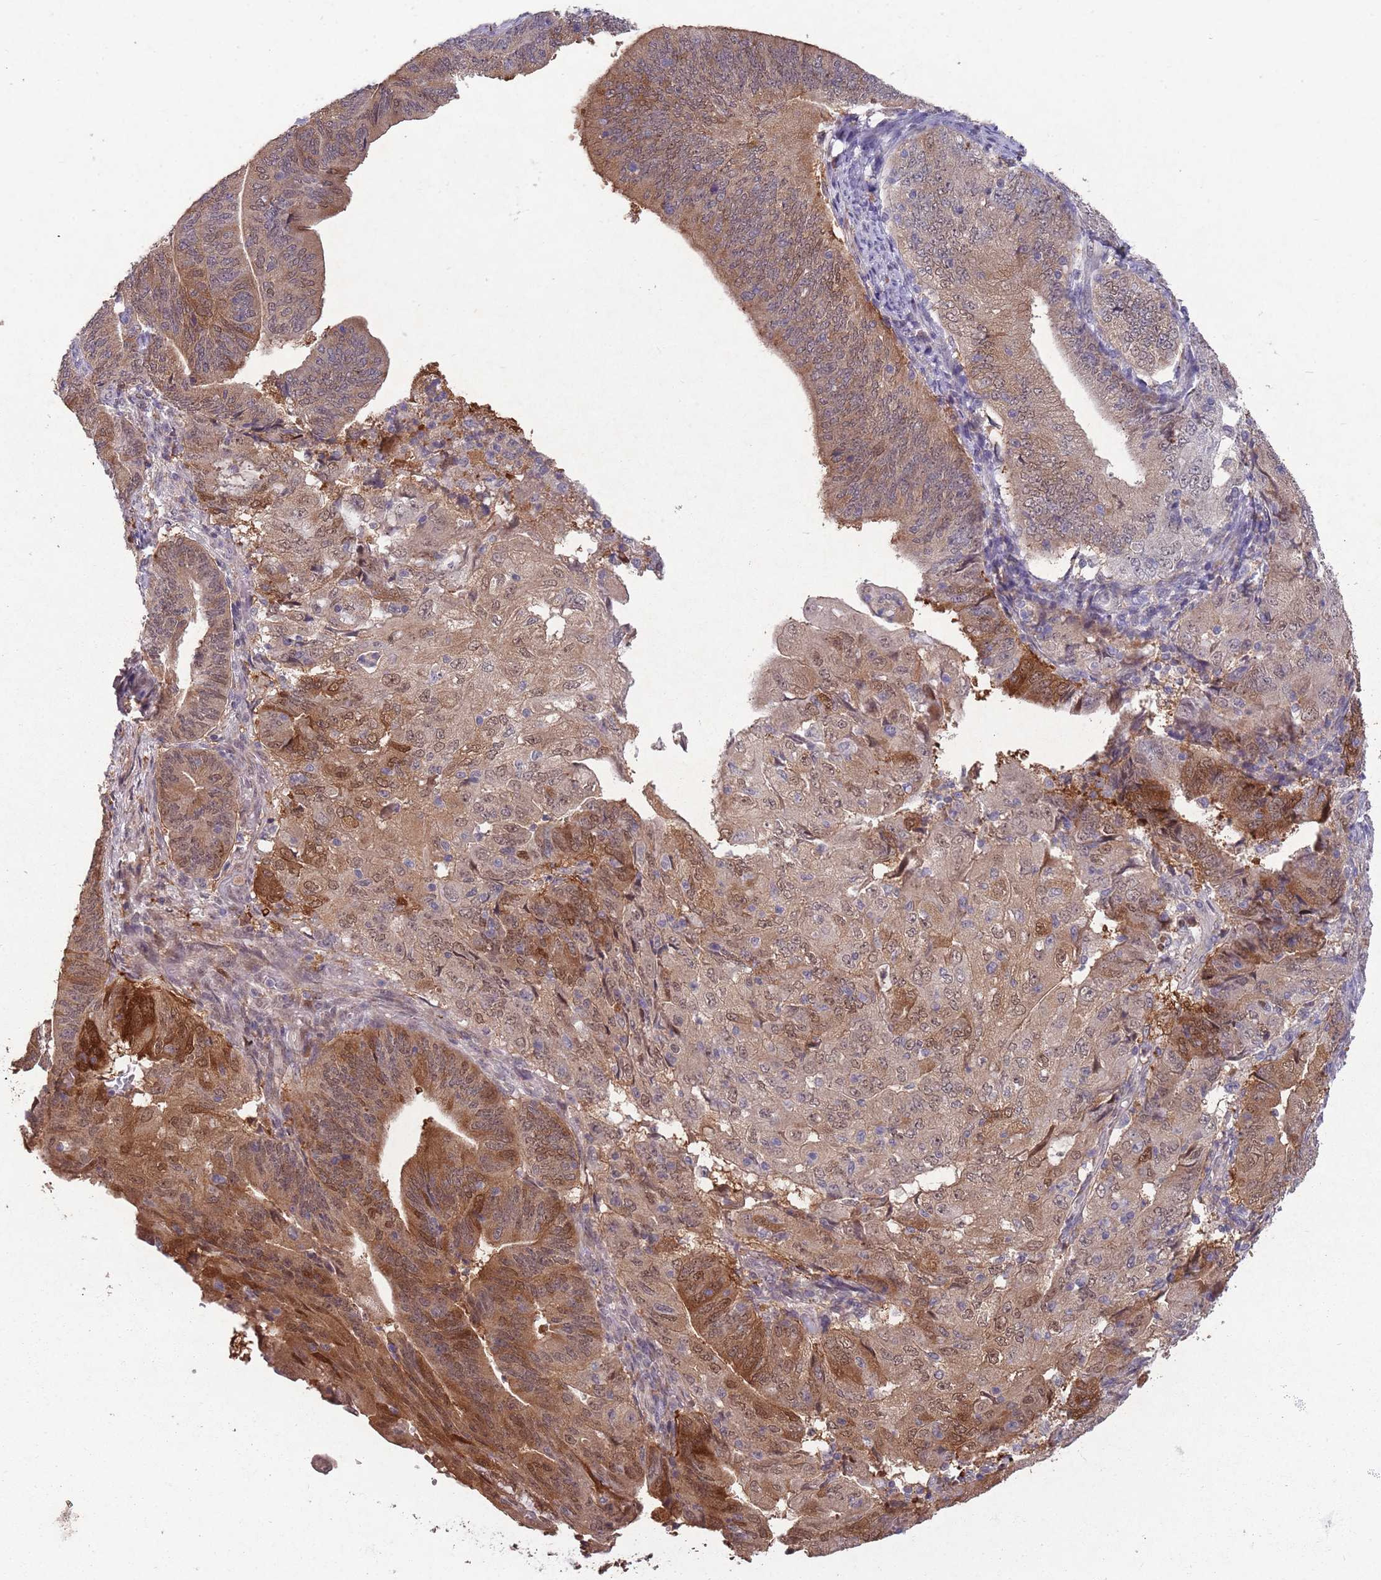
{"staining": {"intensity": "strong", "quantity": "25%-75%", "location": "cytoplasmic/membranous,nuclear"}, "tissue": "endometrial cancer", "cell_type": "Tumor cells", "image_type": "cancer", "snomed": [{"axis": "morphology", "description": "Adenocarcinoma, NOS"}, {"axis": "topography", "description": "Endometrium"}], "caption": "Immunohistochemistry (IHC) histopathology image of neoplastic tissue: human endometrial cancer (adenocarcinoma) stained using immunohistochemistry reveals high levels of strong protein expression localized specifically in the cytoplasmic/membranous and nuclear of tumor cells, appearing as a cytoplasmic/membranous and nuclear brown color.", "gene": "ZNF639", "patient": {"sex": "female", "age": 70}}